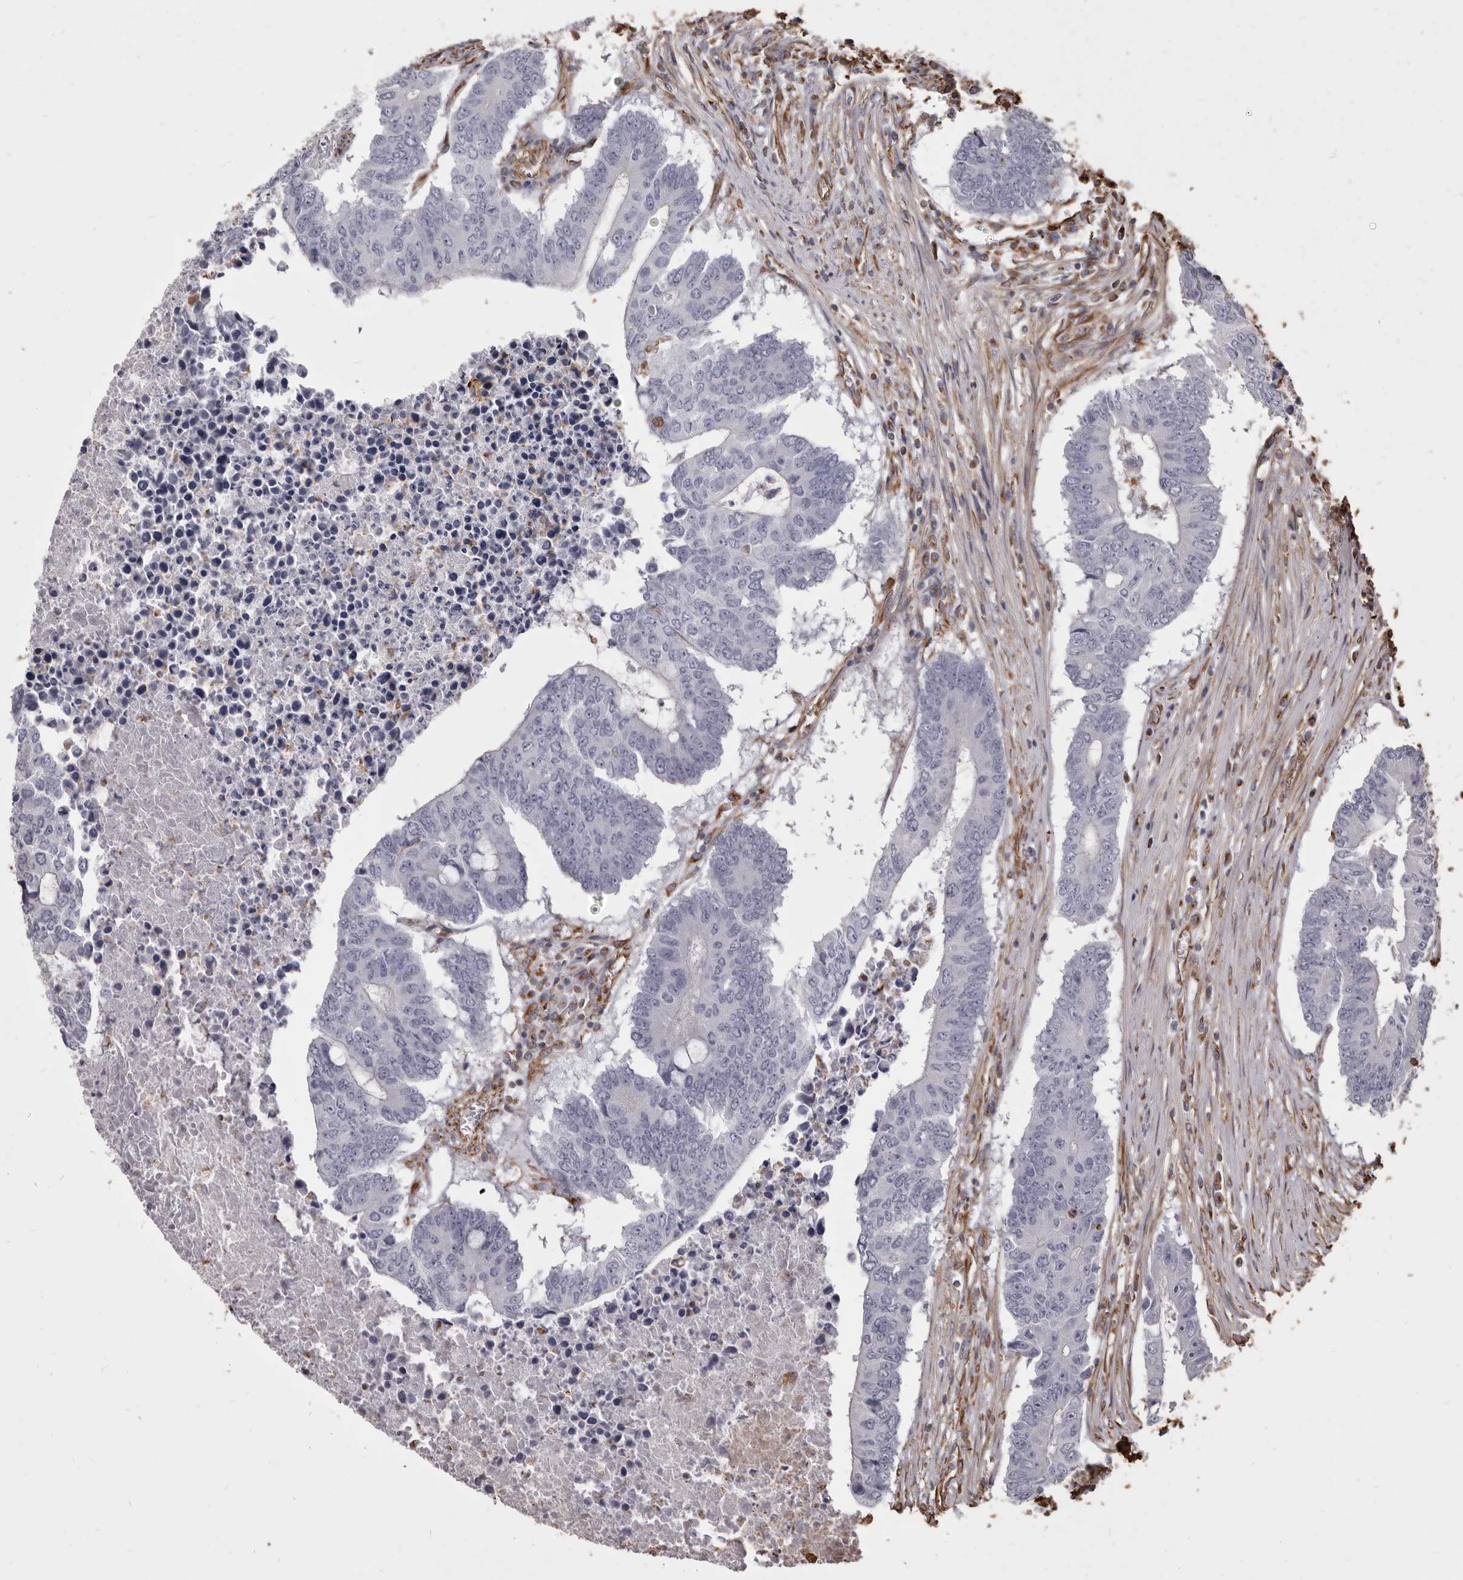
{"staining": {"intensity": "negative", "quantity": "none", "location": "none"}, "tissue": "colorectal cancer", "cell_type": "Tumor cells", "image_type": "cancer", "snomed": [{"axis": "morphology", "description": "Adenocarcinoma, NOS"}, {"axis": "topography", "description": "Colon"}], "caption": "IHC histopathology image of colorectal cancer (adenocarcinoma) stained for a protein (brown), which exhibits no expression in tumor cells. (Stains: DAB immunohistochemistry (IHC) with hematoxylin counter stain, Microscopy: brightfield microscopy at high magnification).", "gene": "MTURN", "patient": {"sex": "male", "age": 87}}